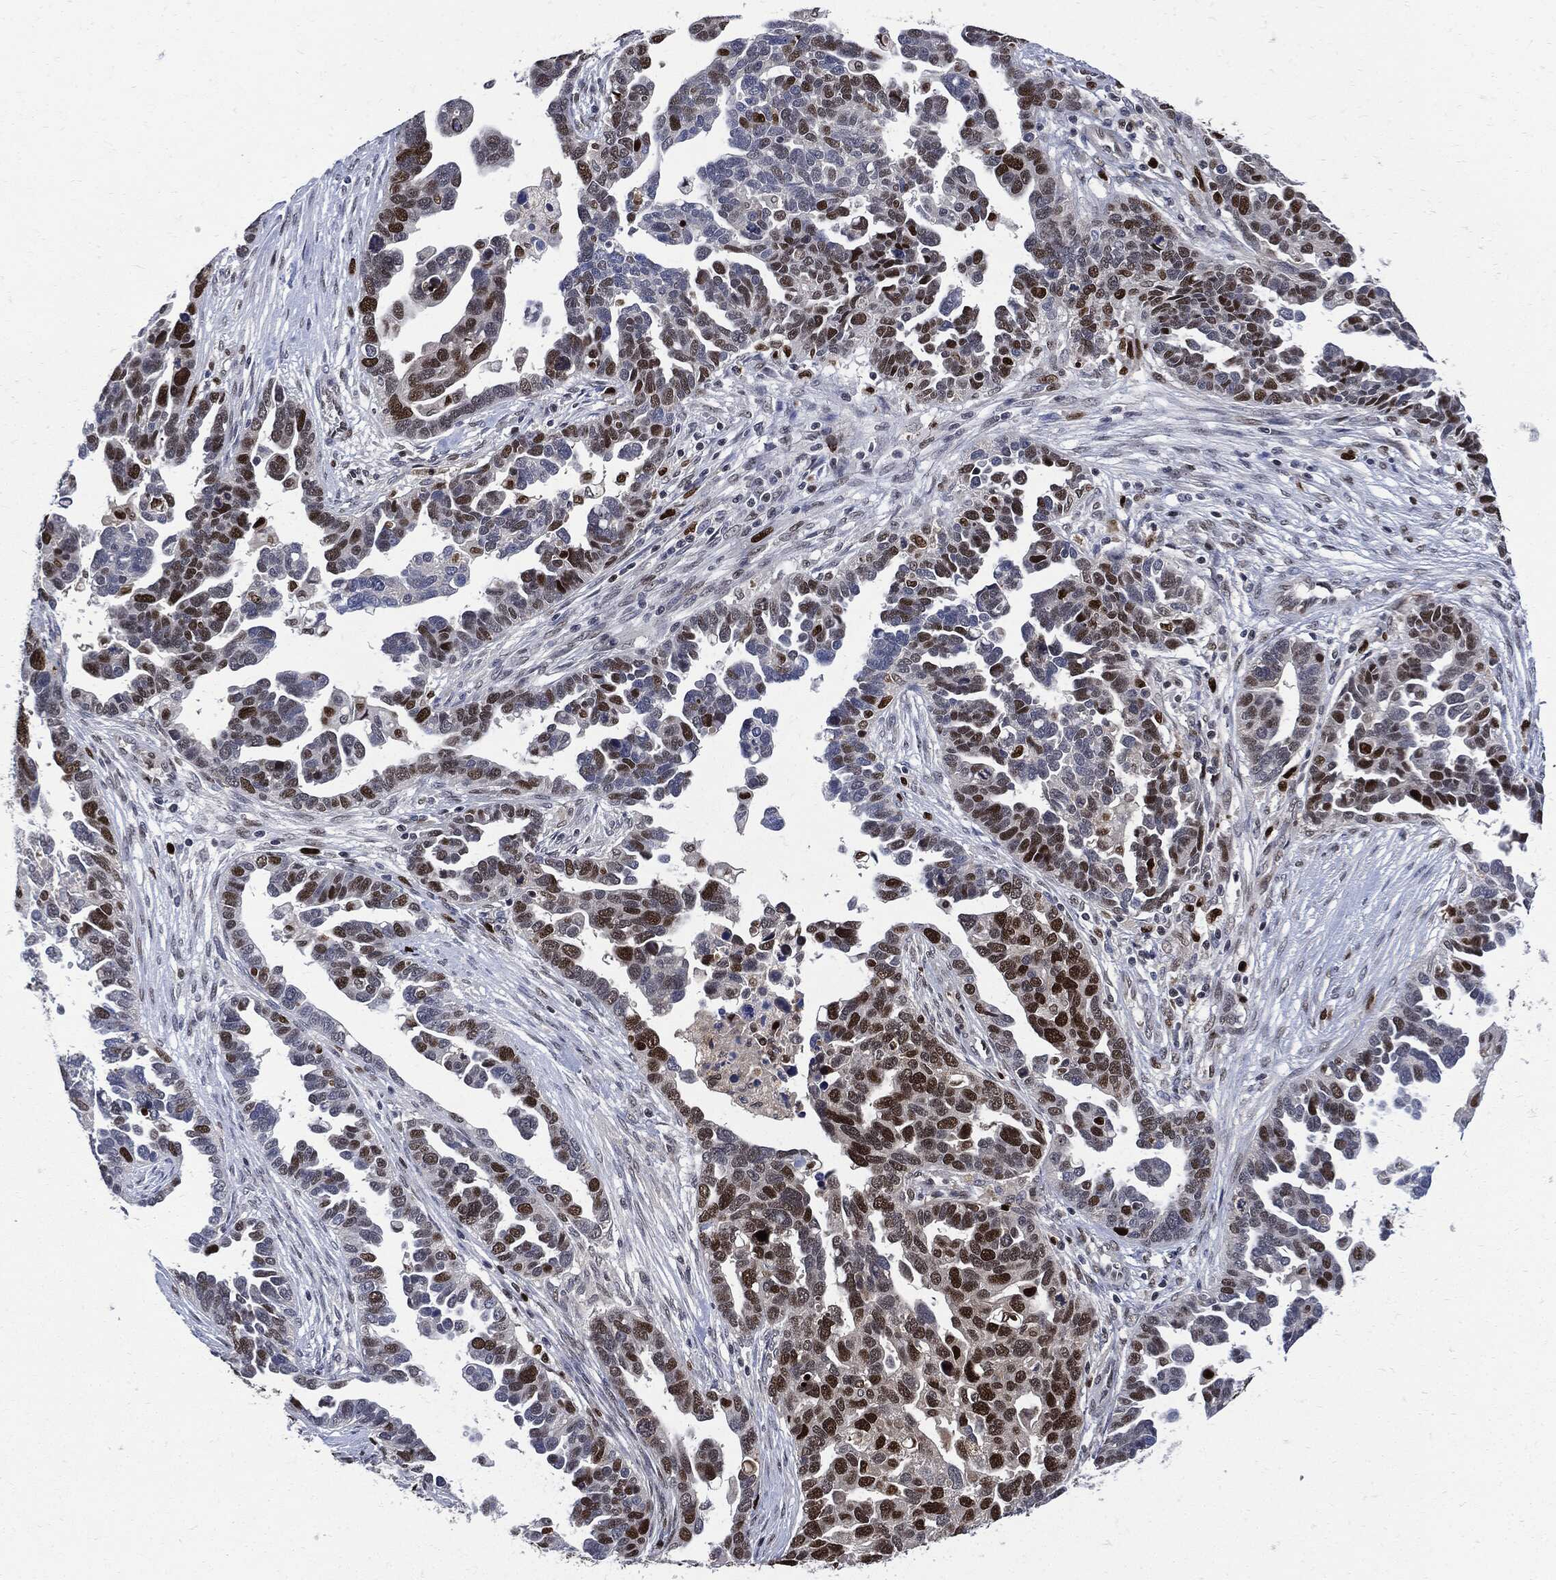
{"staining": {"intensity": "strong", "quantity": "25%-75%", "location": "nuclear"}, "tissue": "ovarian cancer", "cell_type": "Tumor cells", "image_type": "cancer", "snomed": [{"axis": "morphology", "description": "Cystadenocarcinoma, serous, NOS"}, {"axis": "topography", "description": "Ovary"}], "caption": "Protein expression analysis of human ovarian cancer (serous cystadenocarcinoma) reveals strong nuclear staining in approximately 25%-75% of tumor cells.", "gene": "PCNA", "patient": {"sex": "female", "age": 54}}